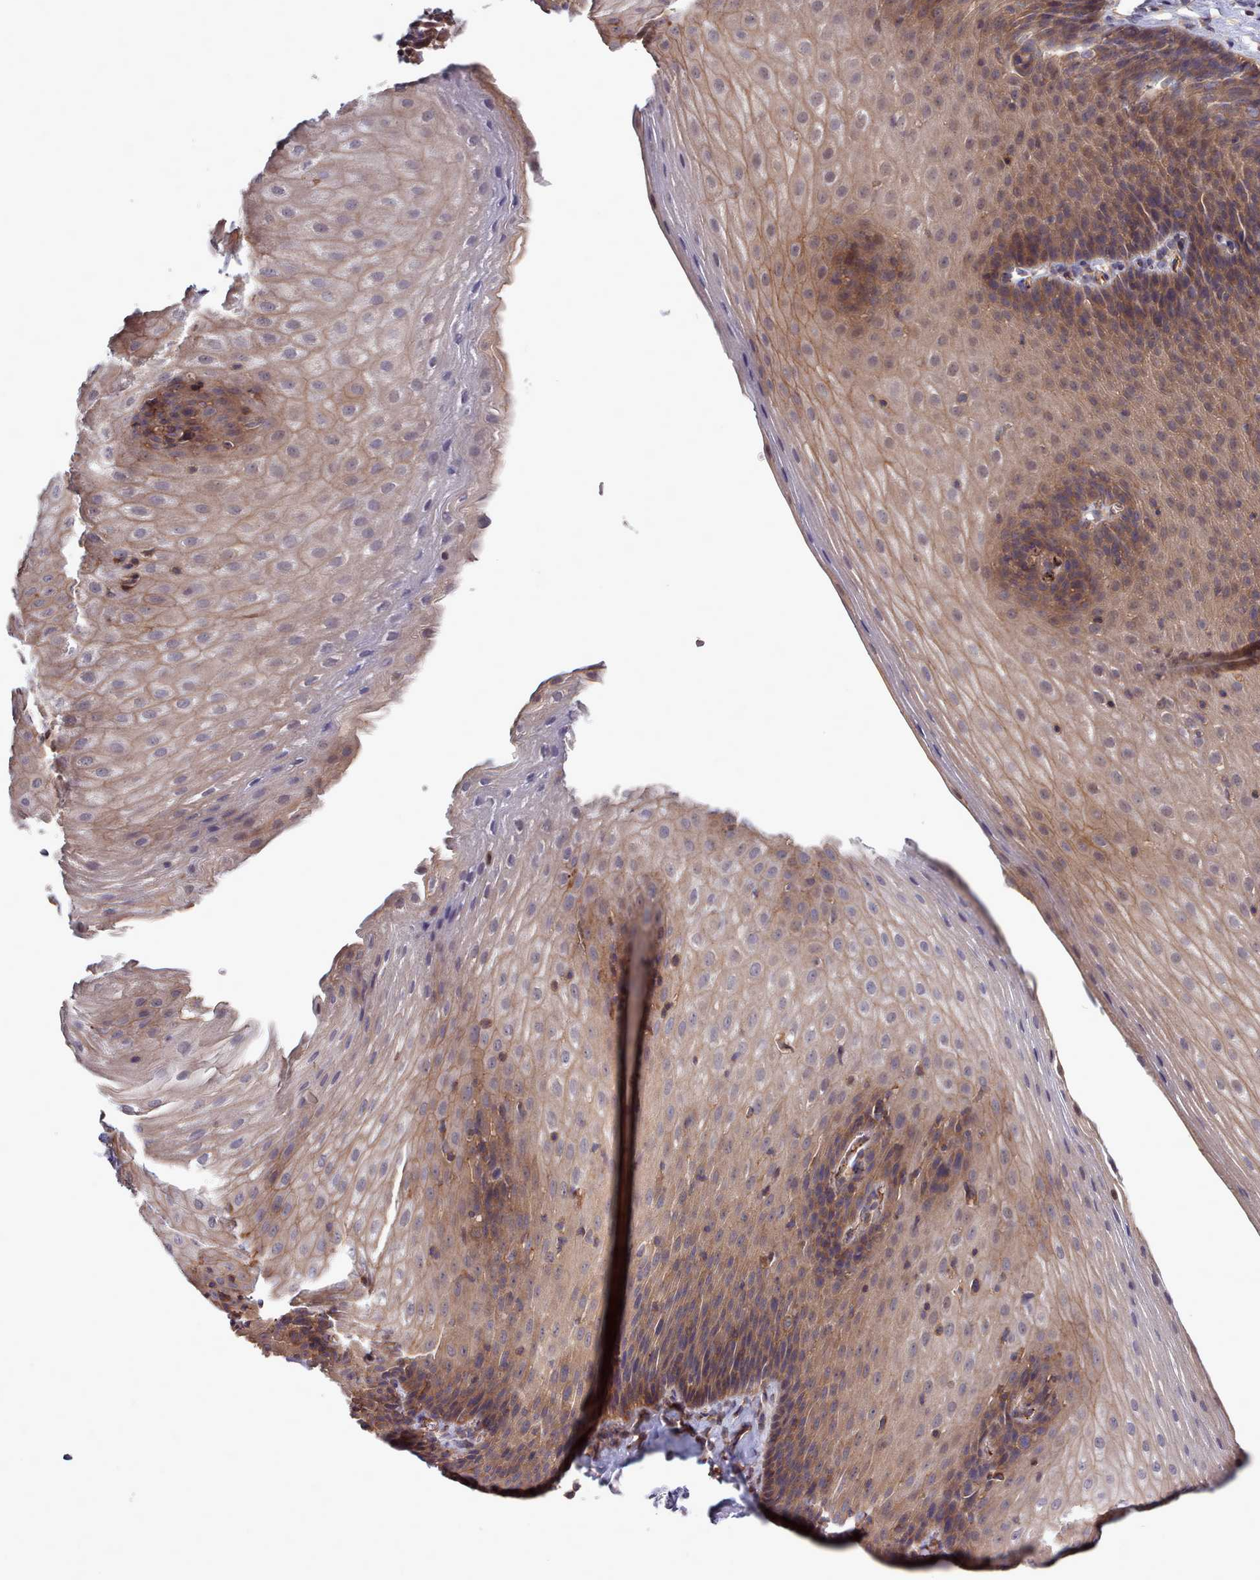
{"staining": {"intensity": "moderate", "quantity": ">75%", "location": "cytoplasmic/membranous"}, "tissue": "esophagus", "cell_type": "Squamous epithelial cells", "image_type": "normal", "snomed": [{"axis": "morphology", "description": "Normal tissue, NOS"}, {"axis": "topography", "description": "Esophagus"}], "caption": "DAB (3,3'-diaminobenzidine) immunohistochemical staining of unremarkable esophagus displays moderate cytoplasmic/membranous protein staining in about >75% of squamous epithelial cells.", "gene": "STUB1", "patient": {"sex": "female", "age": 61}}